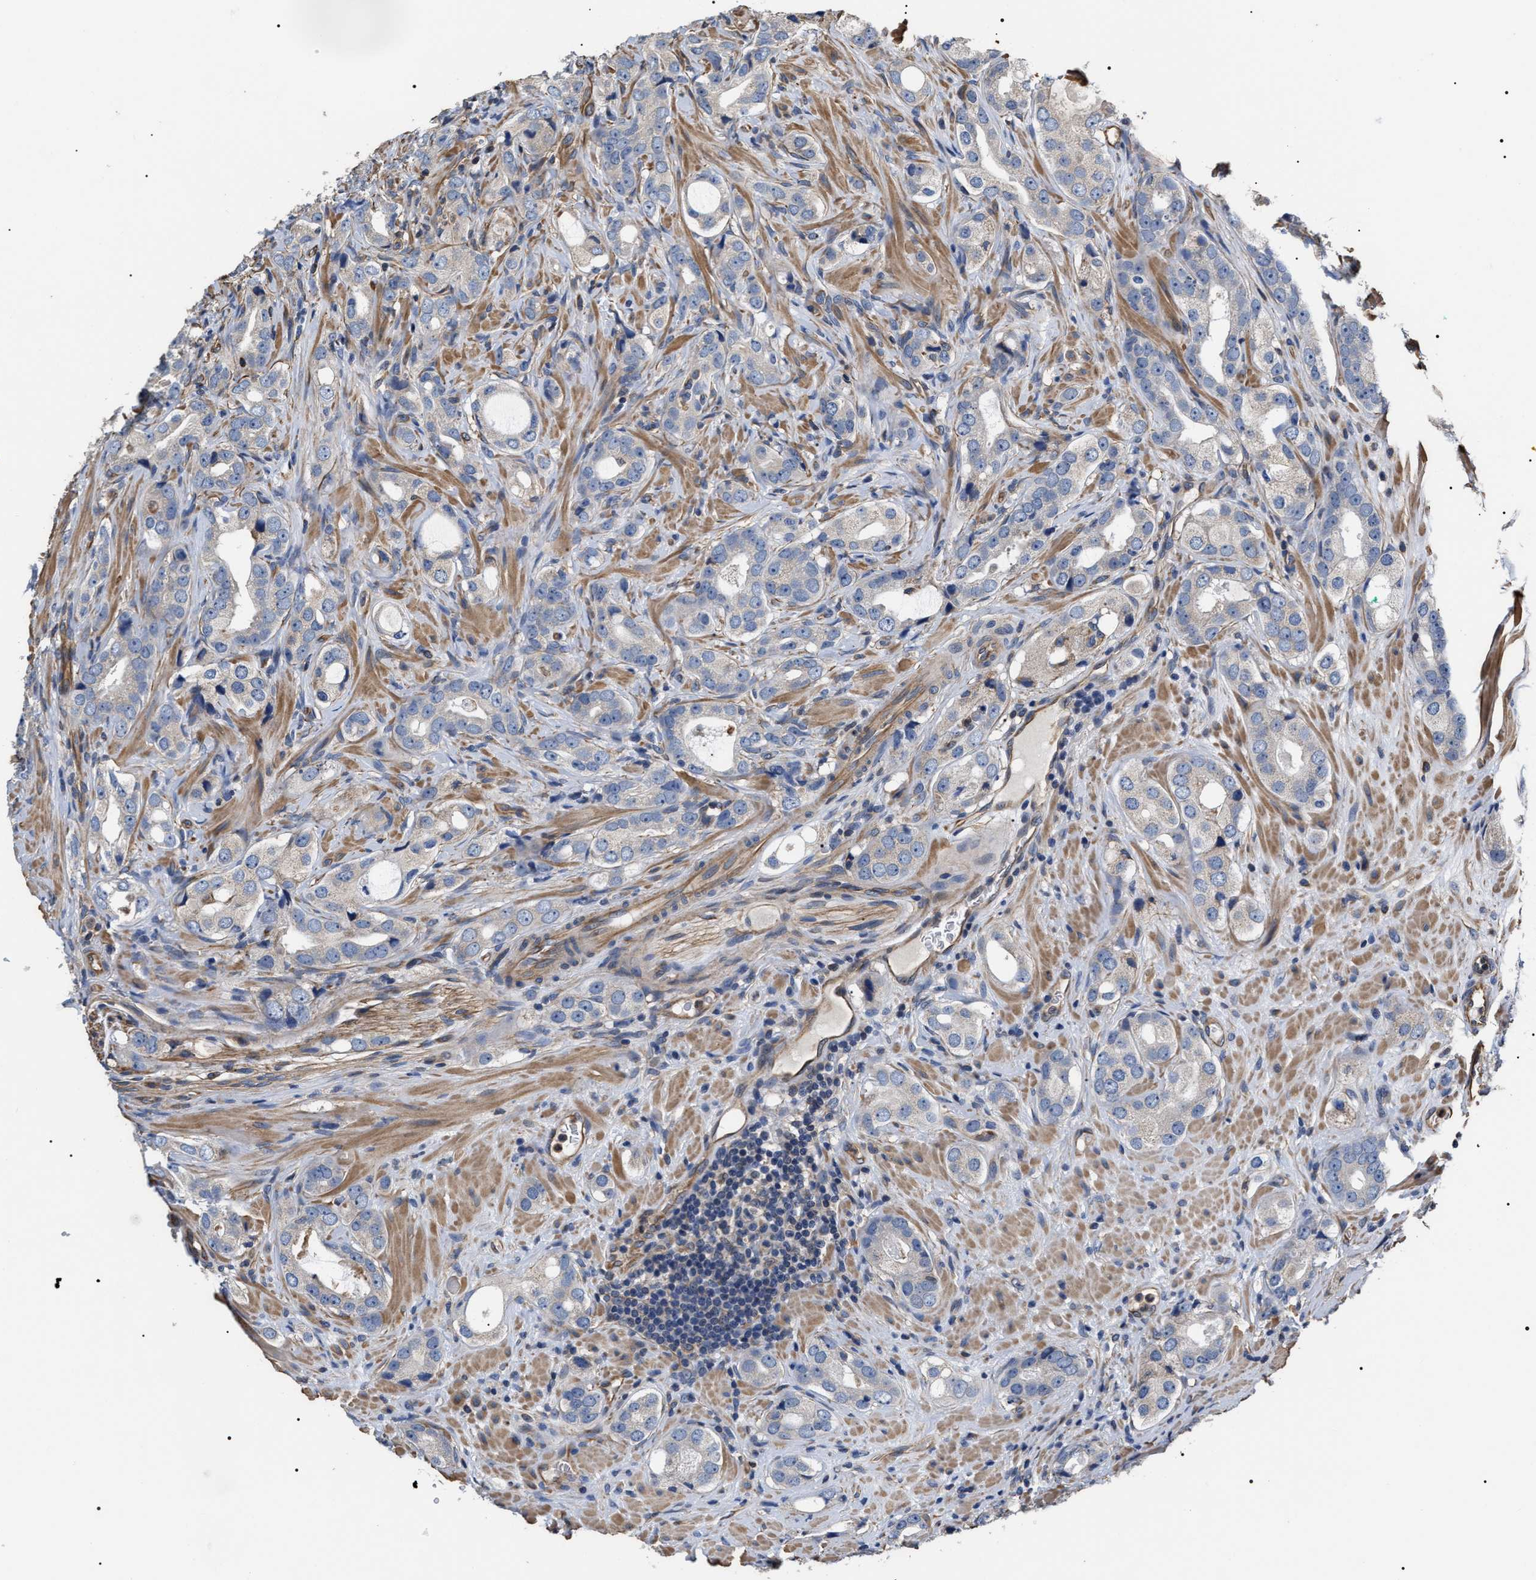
{"staining": {"intensity": "negative", "quantity": "none", "location": "none"}, "tissue": "prostate cancer", "cell_type": "Tumor cells", "image_type": "cancer", "snomed": [{"axis": "morphology", "description": "Adenocarcinoma, High grade"}, {"axis": "topography", "description": "Prostate"}], "caption": "IHC micrograph of neoplastic tissue: human high-grade adenocarcinoma (prostate) stained with DAB demonstrates no significant protein positivity in tumor cells.", "gene": "TSPAN33", "patient": {"sex": "male", "age": 63}}